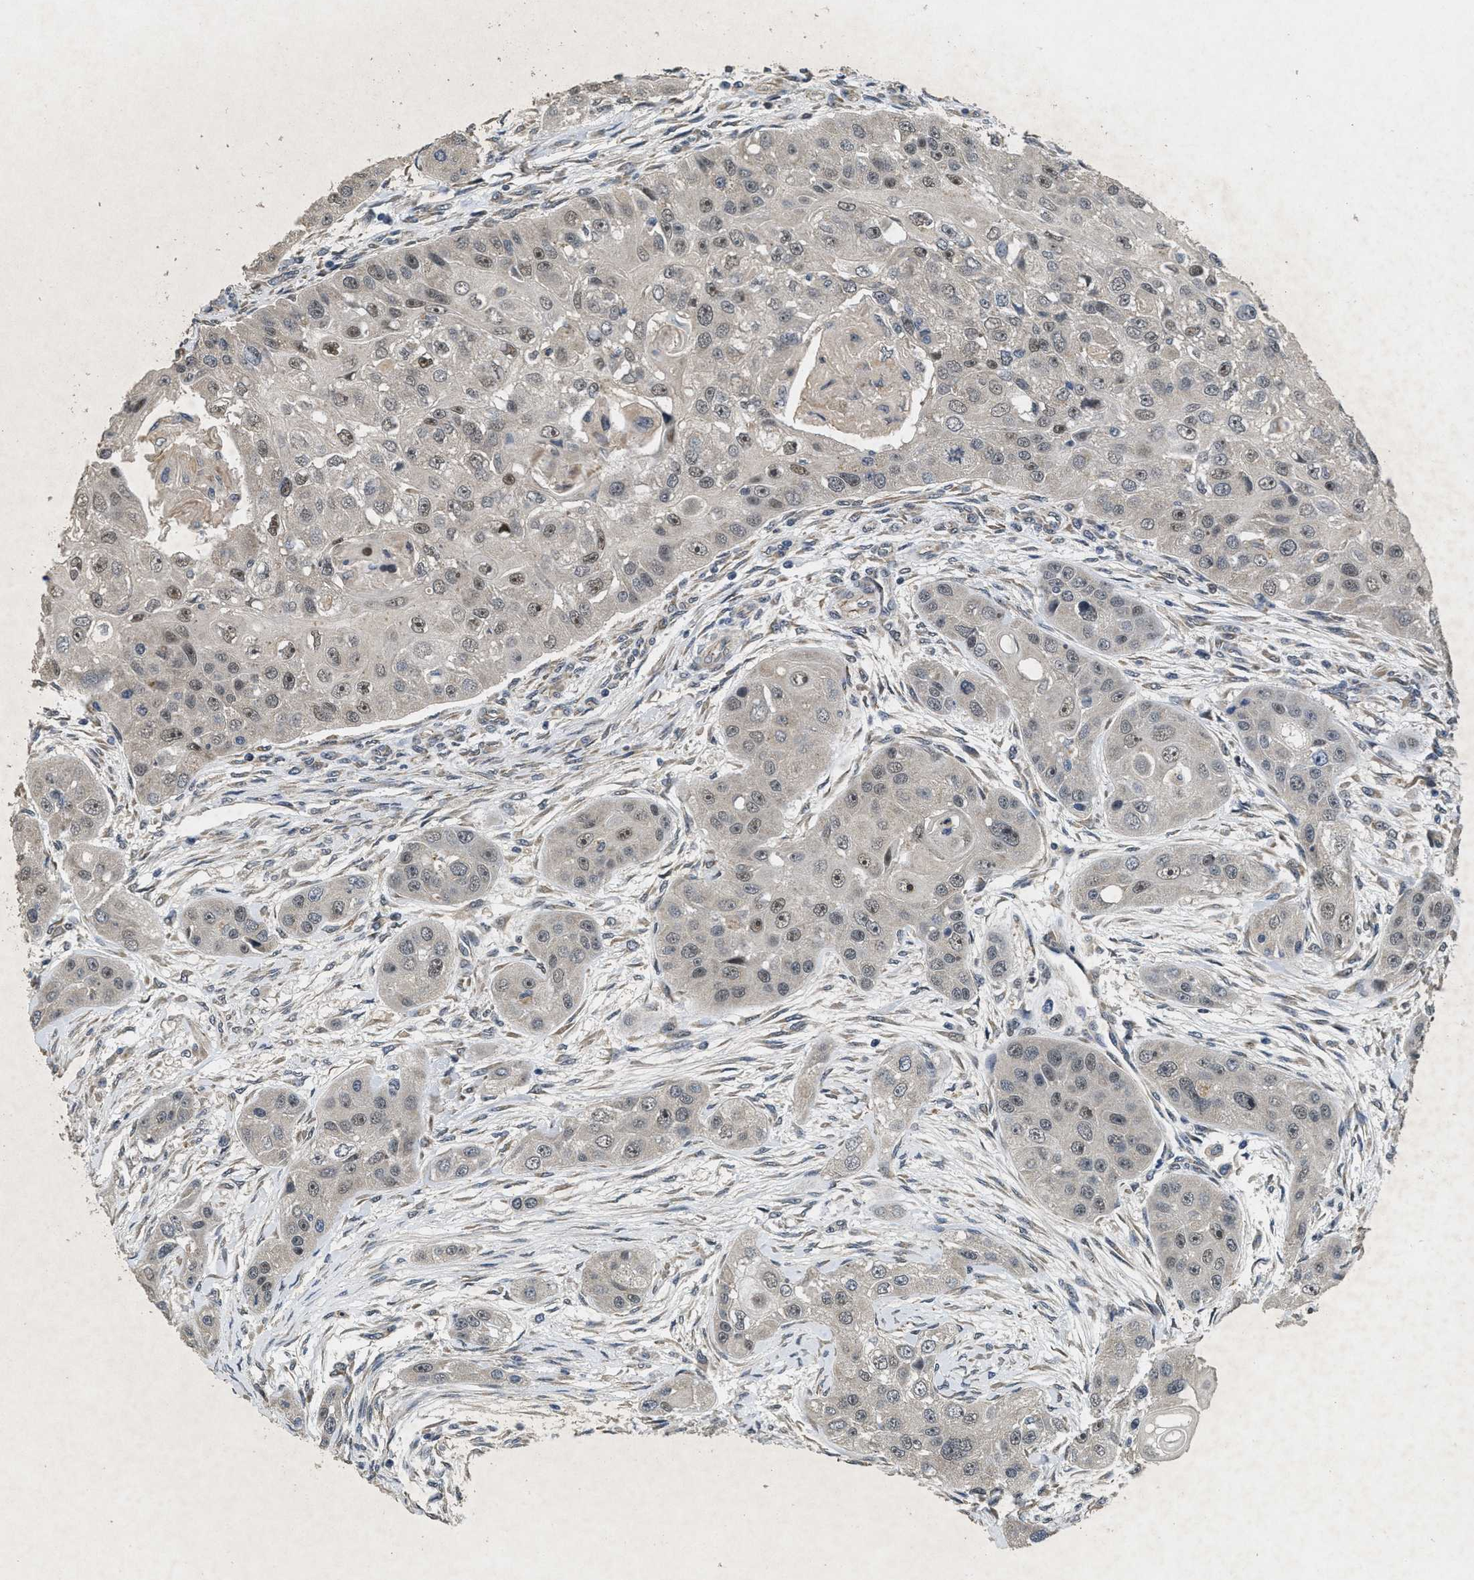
{"staining": {"intensity": "moderate", "quantity": "<25%", "location": "nuclear"}, "tissue": "head and neck cancer", "cell_type": "Tumor cells", "image_type": "cancer", "snomed": [{"axis": "morphology", "description": "Normal tissue, NOS"}, {"axis": "morphology", "description": "Squamous cell carcinoma, NOS"}, {"axis": "topography", "description": "Skeletal muscle"}, {"axis": "topography", "description": "Head-Neck"}], "caption": "IHC of head and neck cancer (squamous cell carcinoma) exhibits low levels of moderate nuclear expression in about <25% of tumor cells.", "gene": "PAPOLG", "patient": {"sex": "male", "age": 51}}